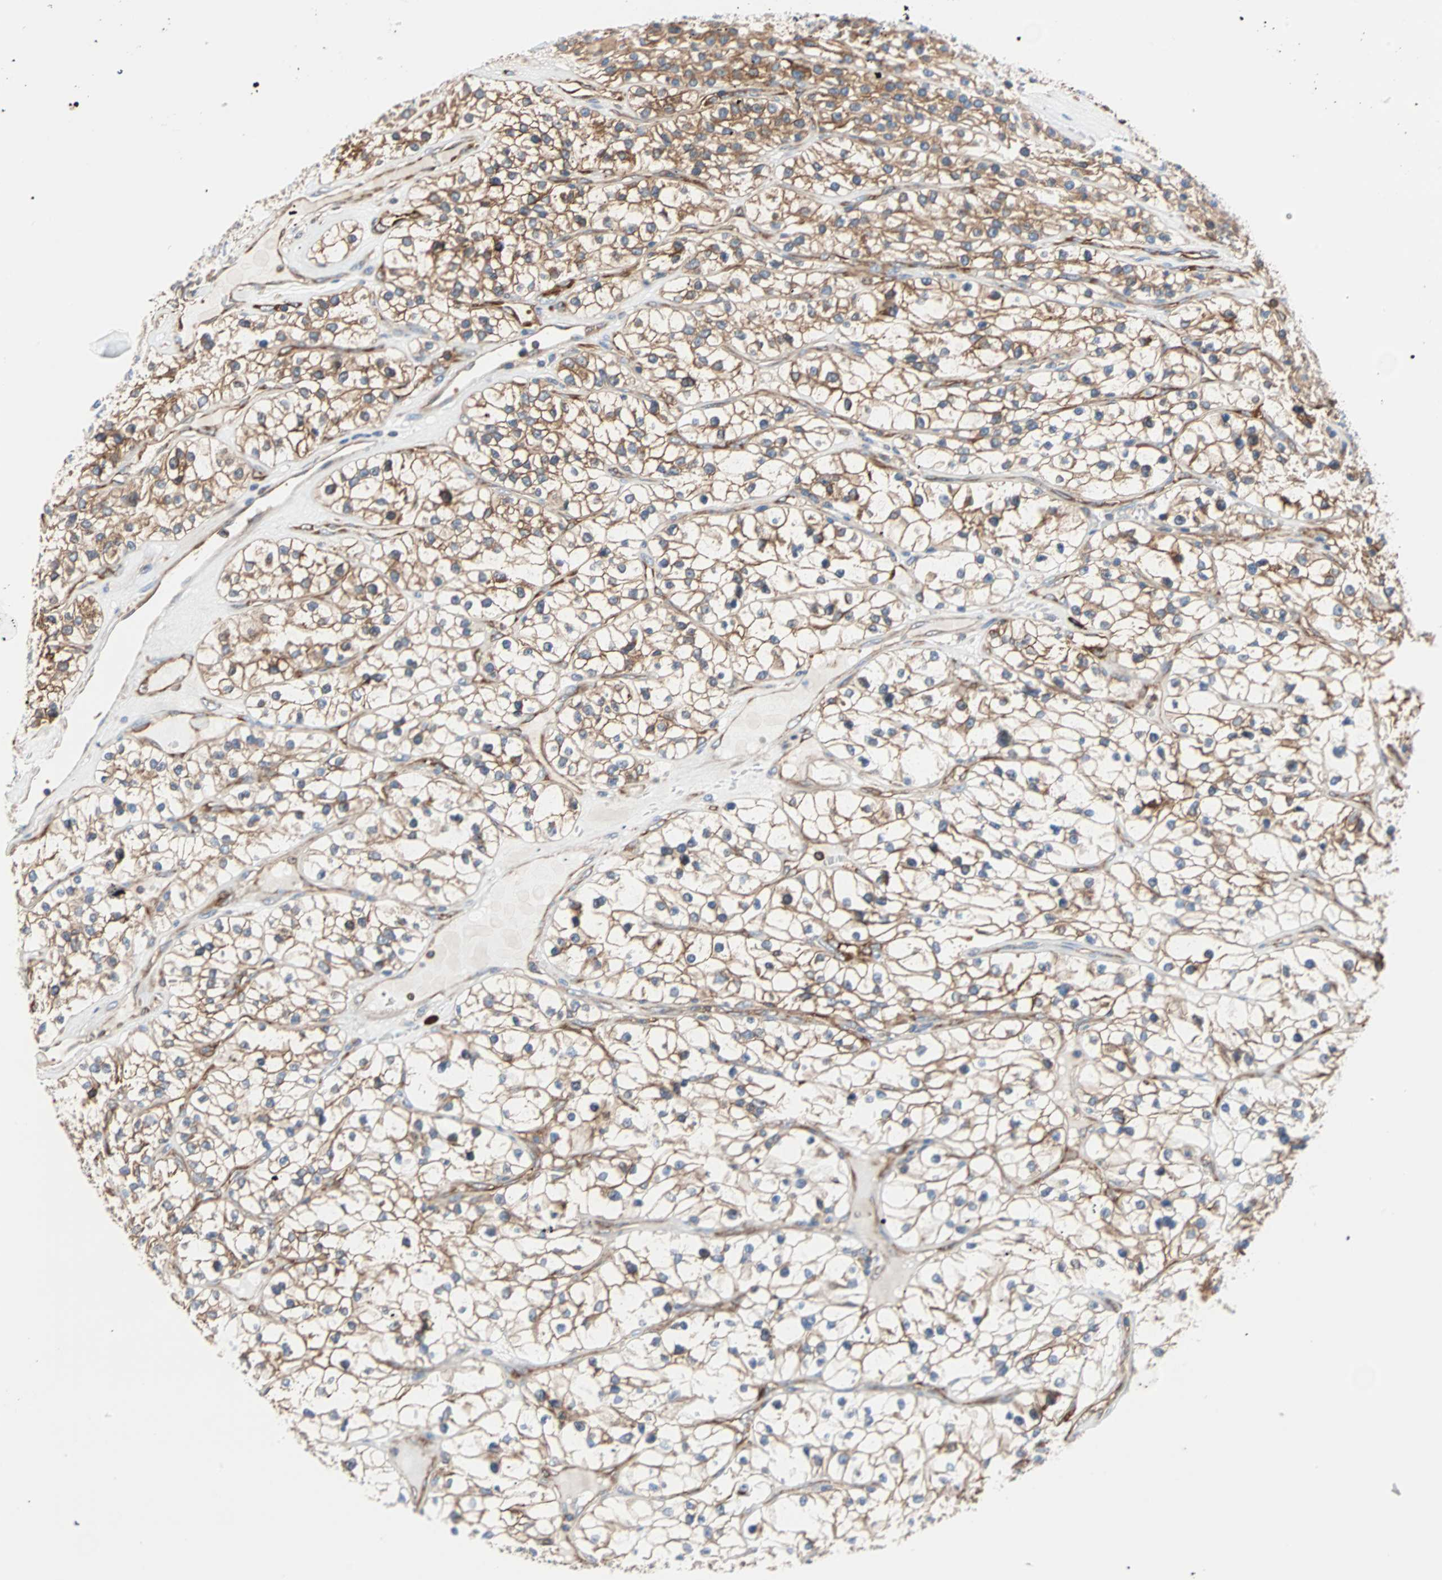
{"staining": {"intensity": "moderate", "quantity": ">75%", "location": "cytoplasmic/membranous"}, "tissue": "renal cancer", "cell_type": "Tumor cells", "image_type": "cancer", "snomed": [{"axis": "morphology", "description": "Adenocarcinoma, NOS"}, {"axis": "topography", "description": "Kidney"}], "caption": "High-power microscopy captured an immunohistochemistry histopathology image of renal cancer (adenocarcinoma), revealing moderate cytoplasmic/membranous expression in about >75% of tumor cells. Nuclei are stained in blue.", "gene": "EEF2", "patient": {"sex": "female", "age": 57}}